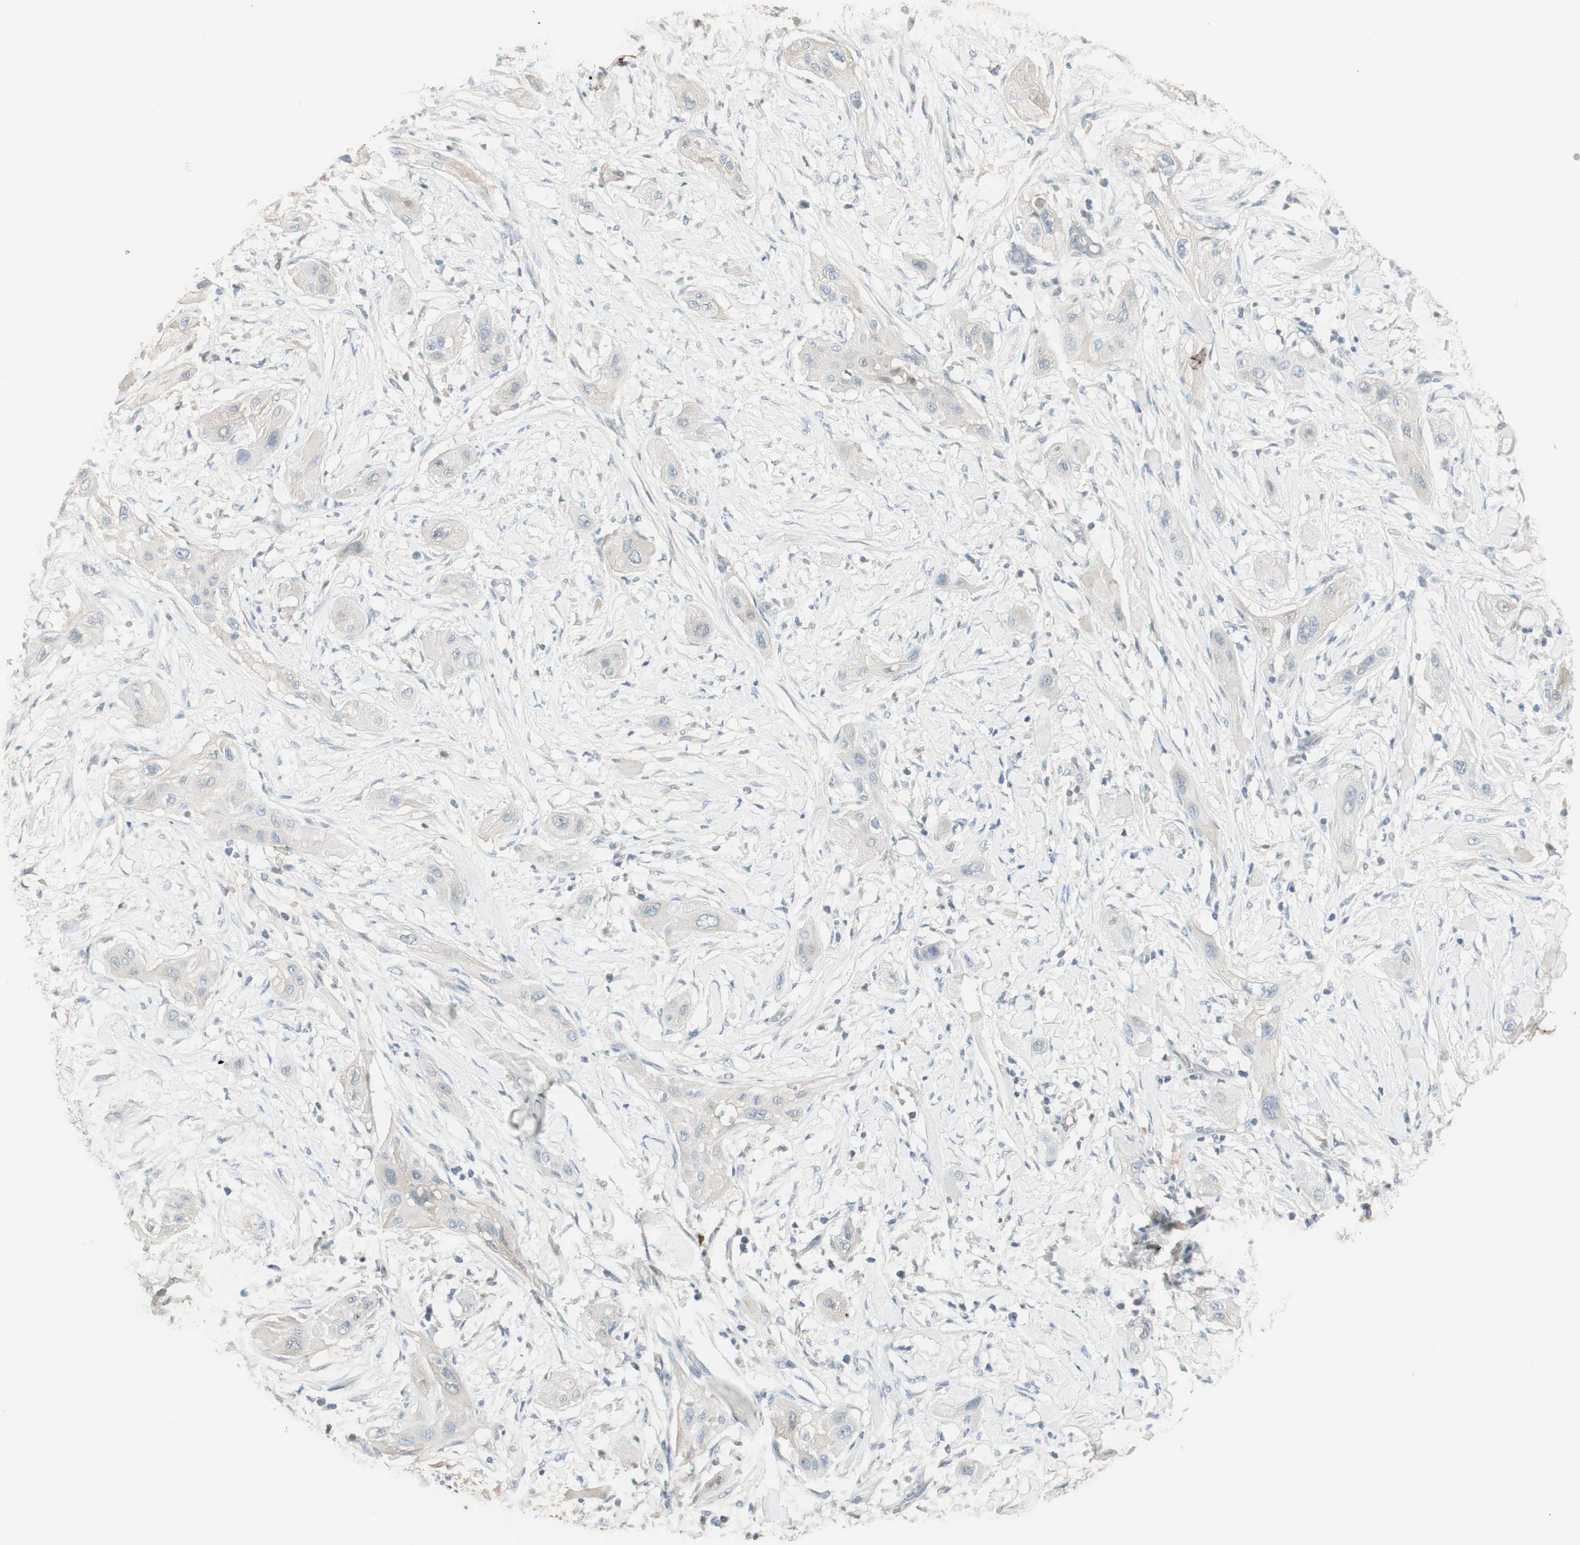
{"staining": {"intensity": "negative", "quantity": "none", "location": "none"}, "tissue": "lung cancer", "cell_type": "Tumor cells", "image_type": "cancer", "snomed": [{"axis": "morphology", "description": "Squamous cell carcinoma, NOS"}, {"axis": "topography", "description": "Lung"}], "caption": "A photomicrograph of human lung cancer (squamous cell carcinoma) is negative for staining in tumor cells. (DAB (3,3'-diaminobenzidine) immunohistochemistry, high magnification).", "gene": "IFNG", "patient": {"sex": "female", "age": 47}}